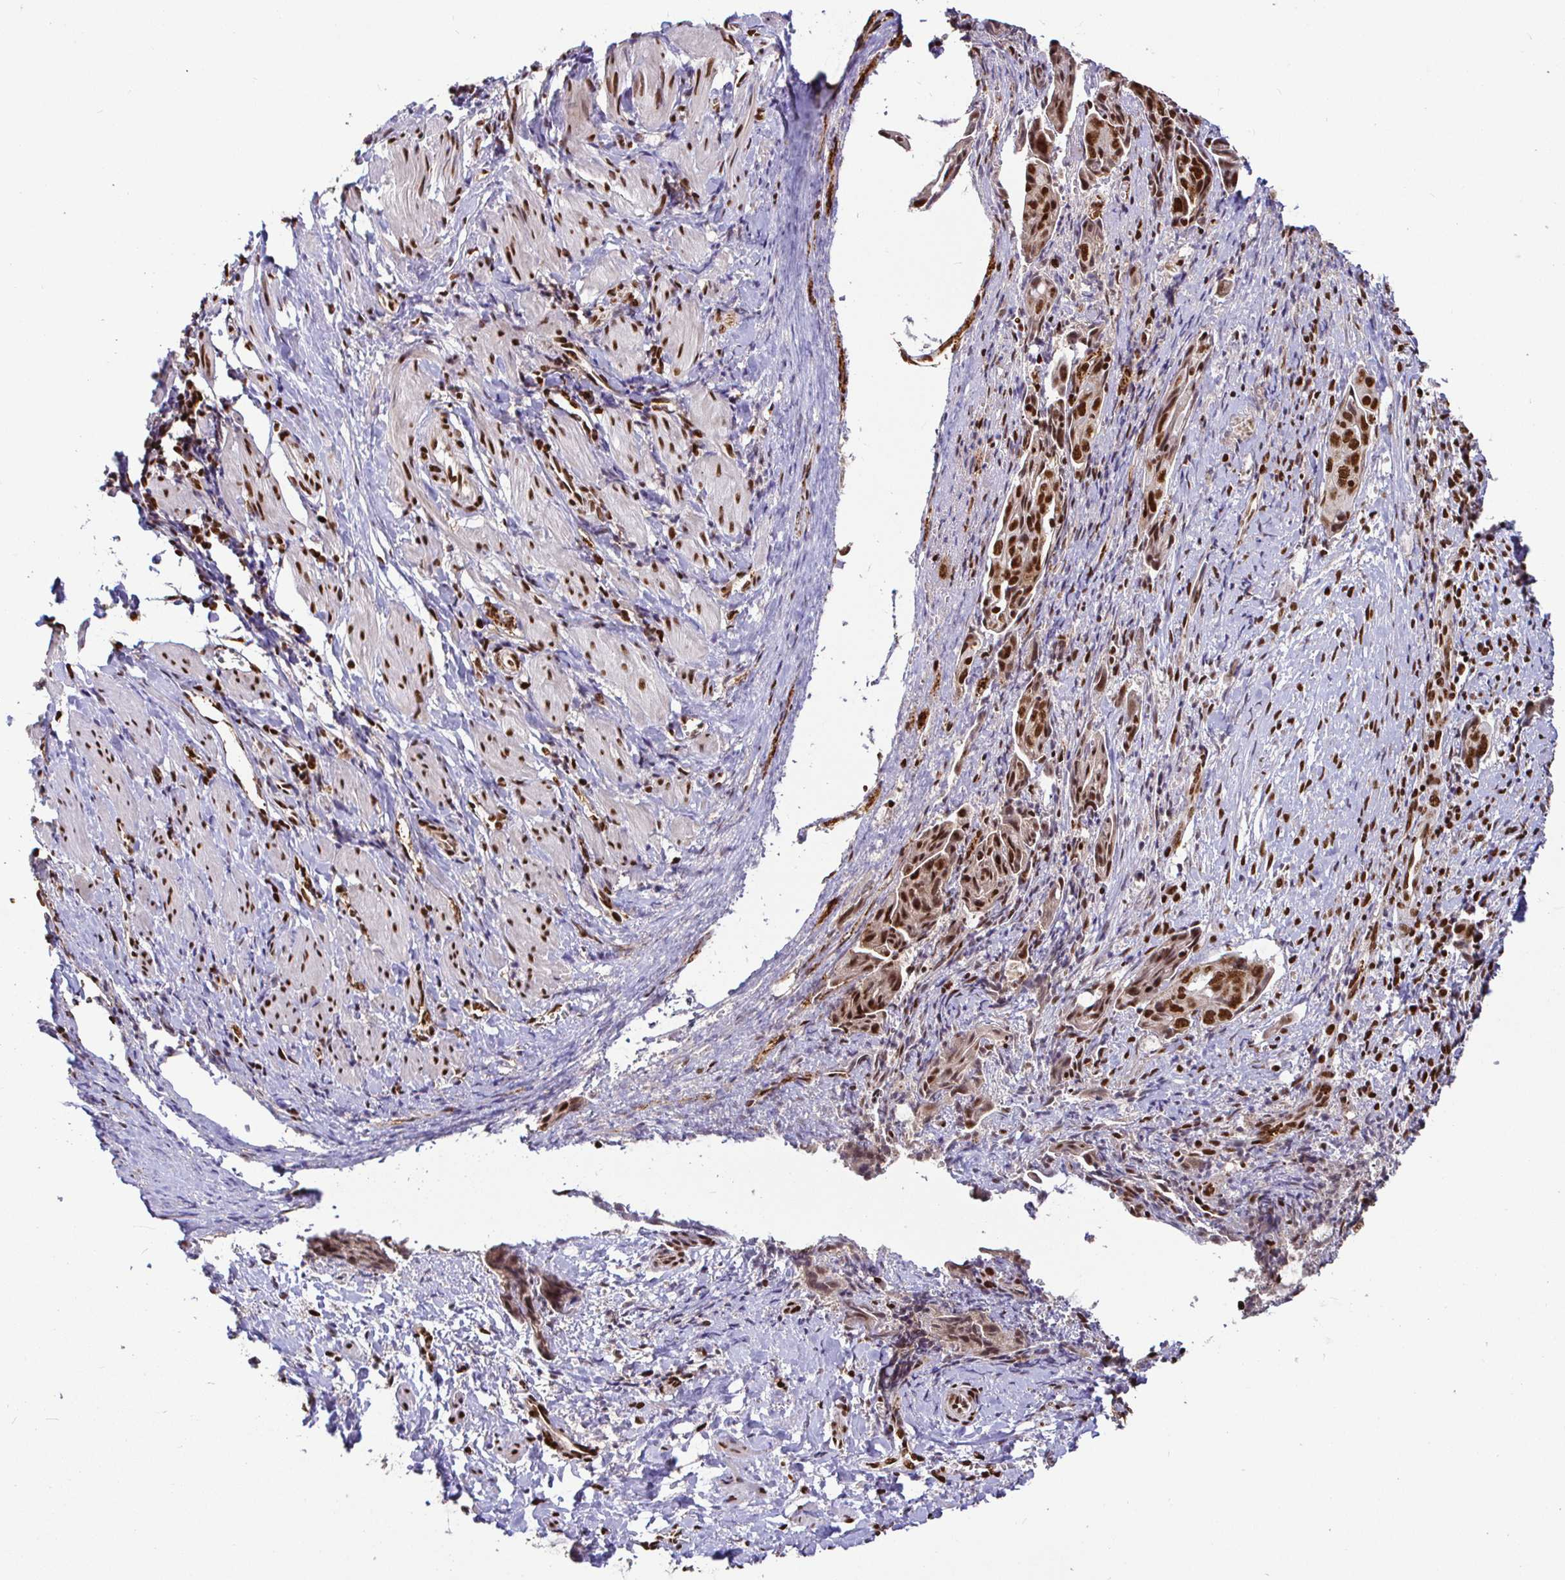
{"staining": {"intensity": "strong", "quantity": ">75%", "location": "nuclear"}, "tissue": "ovarian cancer", "cell_type": "Tumor cells", "image_type": "cancer", "snomed": [{"axis": "morphology", "description": "Carcinoma, endometroid"}, {"axis": "topography", "description": "Ovary"}], "caption": "Ovarian cancer (endometroid carcinoma) stained for a protein (brown) exhibits strong nuclear positive positivity in approximately >75% of tumor cells.", "gene": "SP3", "patient": {"sex": "female", "age": 70}}